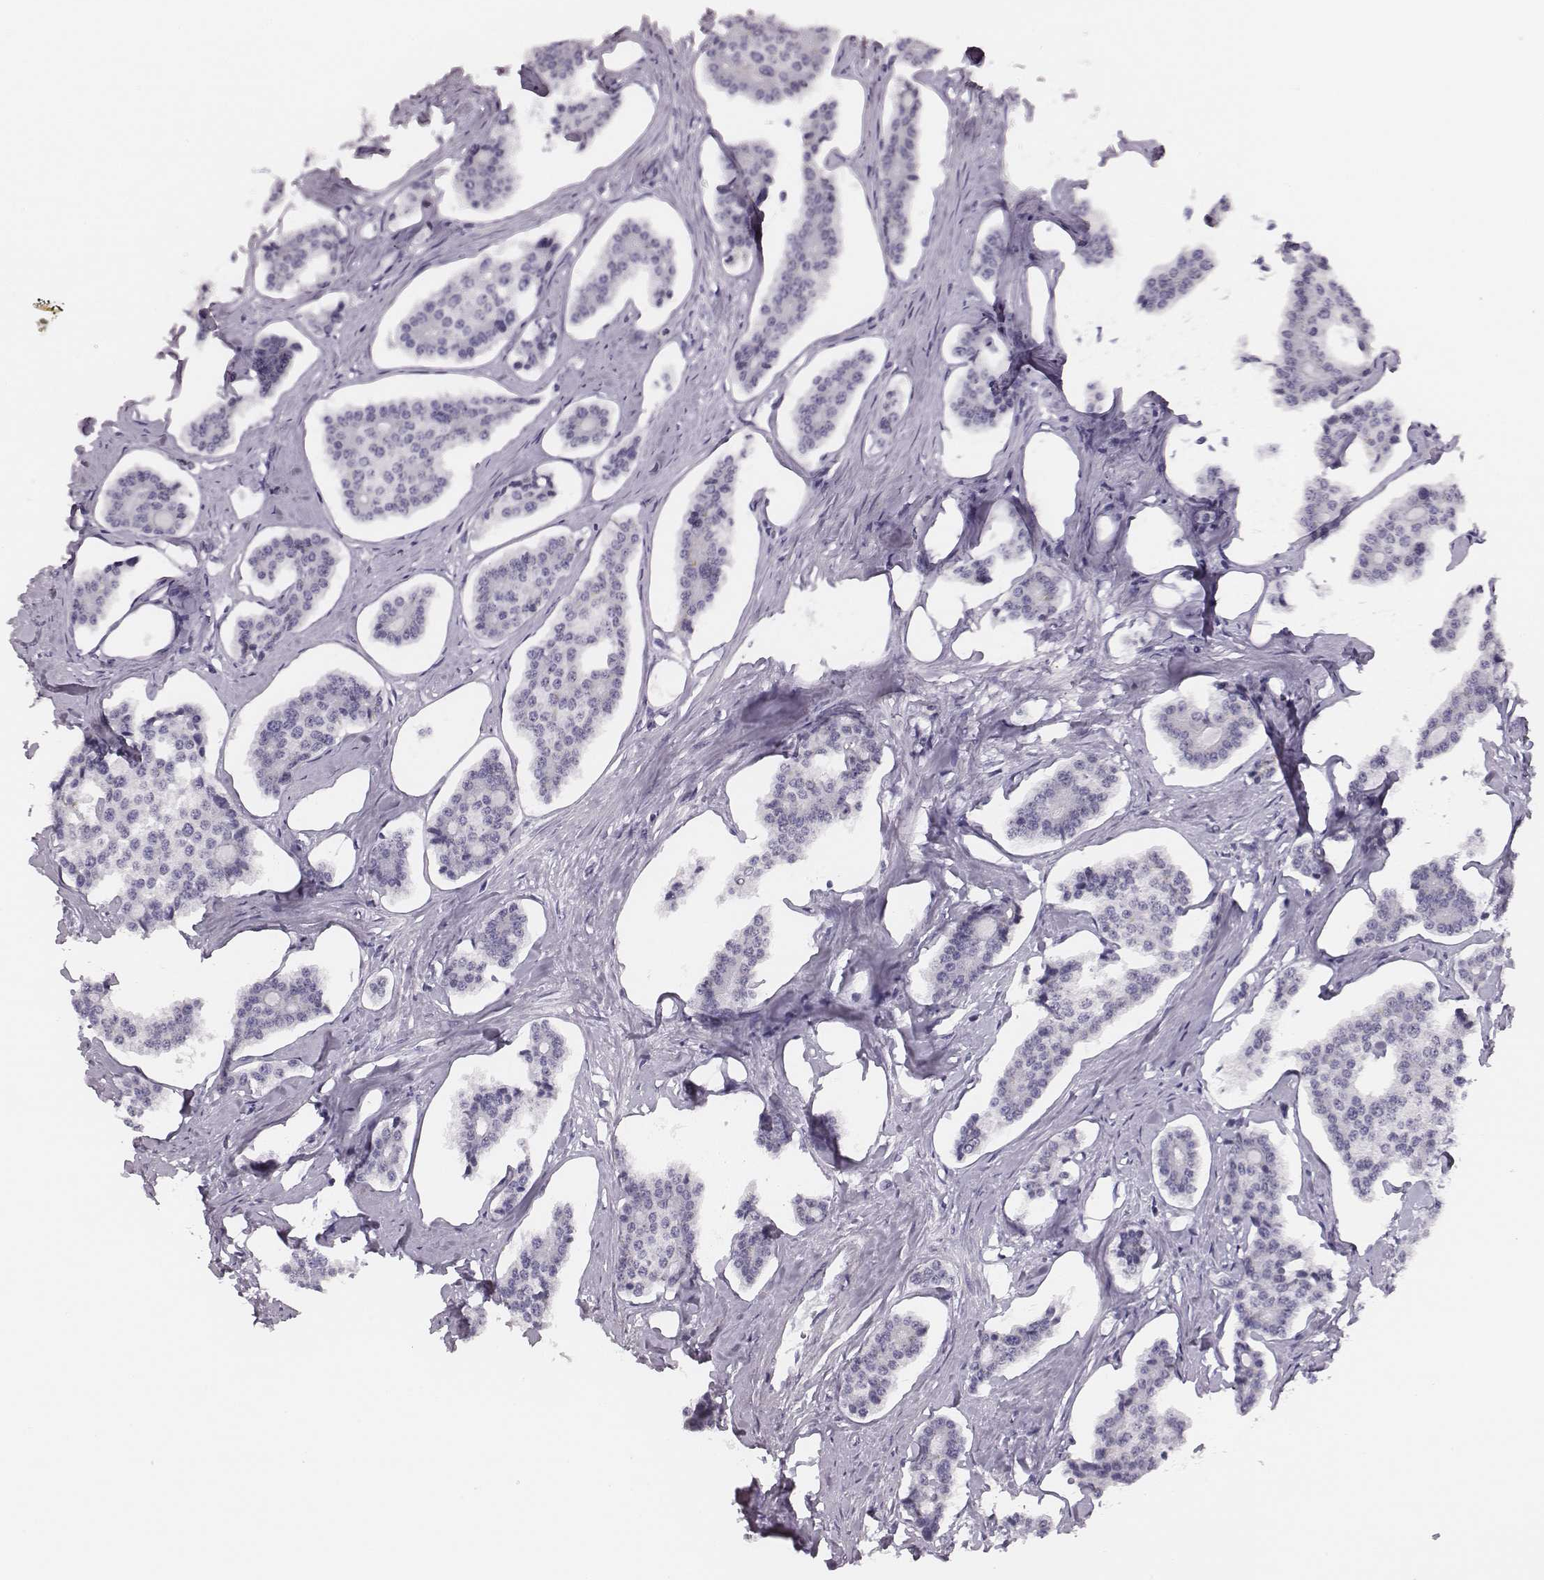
{"staining": {"intensity": "negative", "quantity": "none", "location": "none"}, "tissue": "carcinoid", "cell_type": "Tumor cells", "image_type": "cancer", "snomed": [{"axis": "morphology", "description": "Carcinoid, malignant, NOS"}, {"axis": "topography", "description": "Small intestine"}], "caption": "Human carcinoid stained for a protein using immunohistochemistry (IHC) displays no staining in tumor cells.", "gene": "H1-6", "patient": {"sex": "female", "age": 65}}